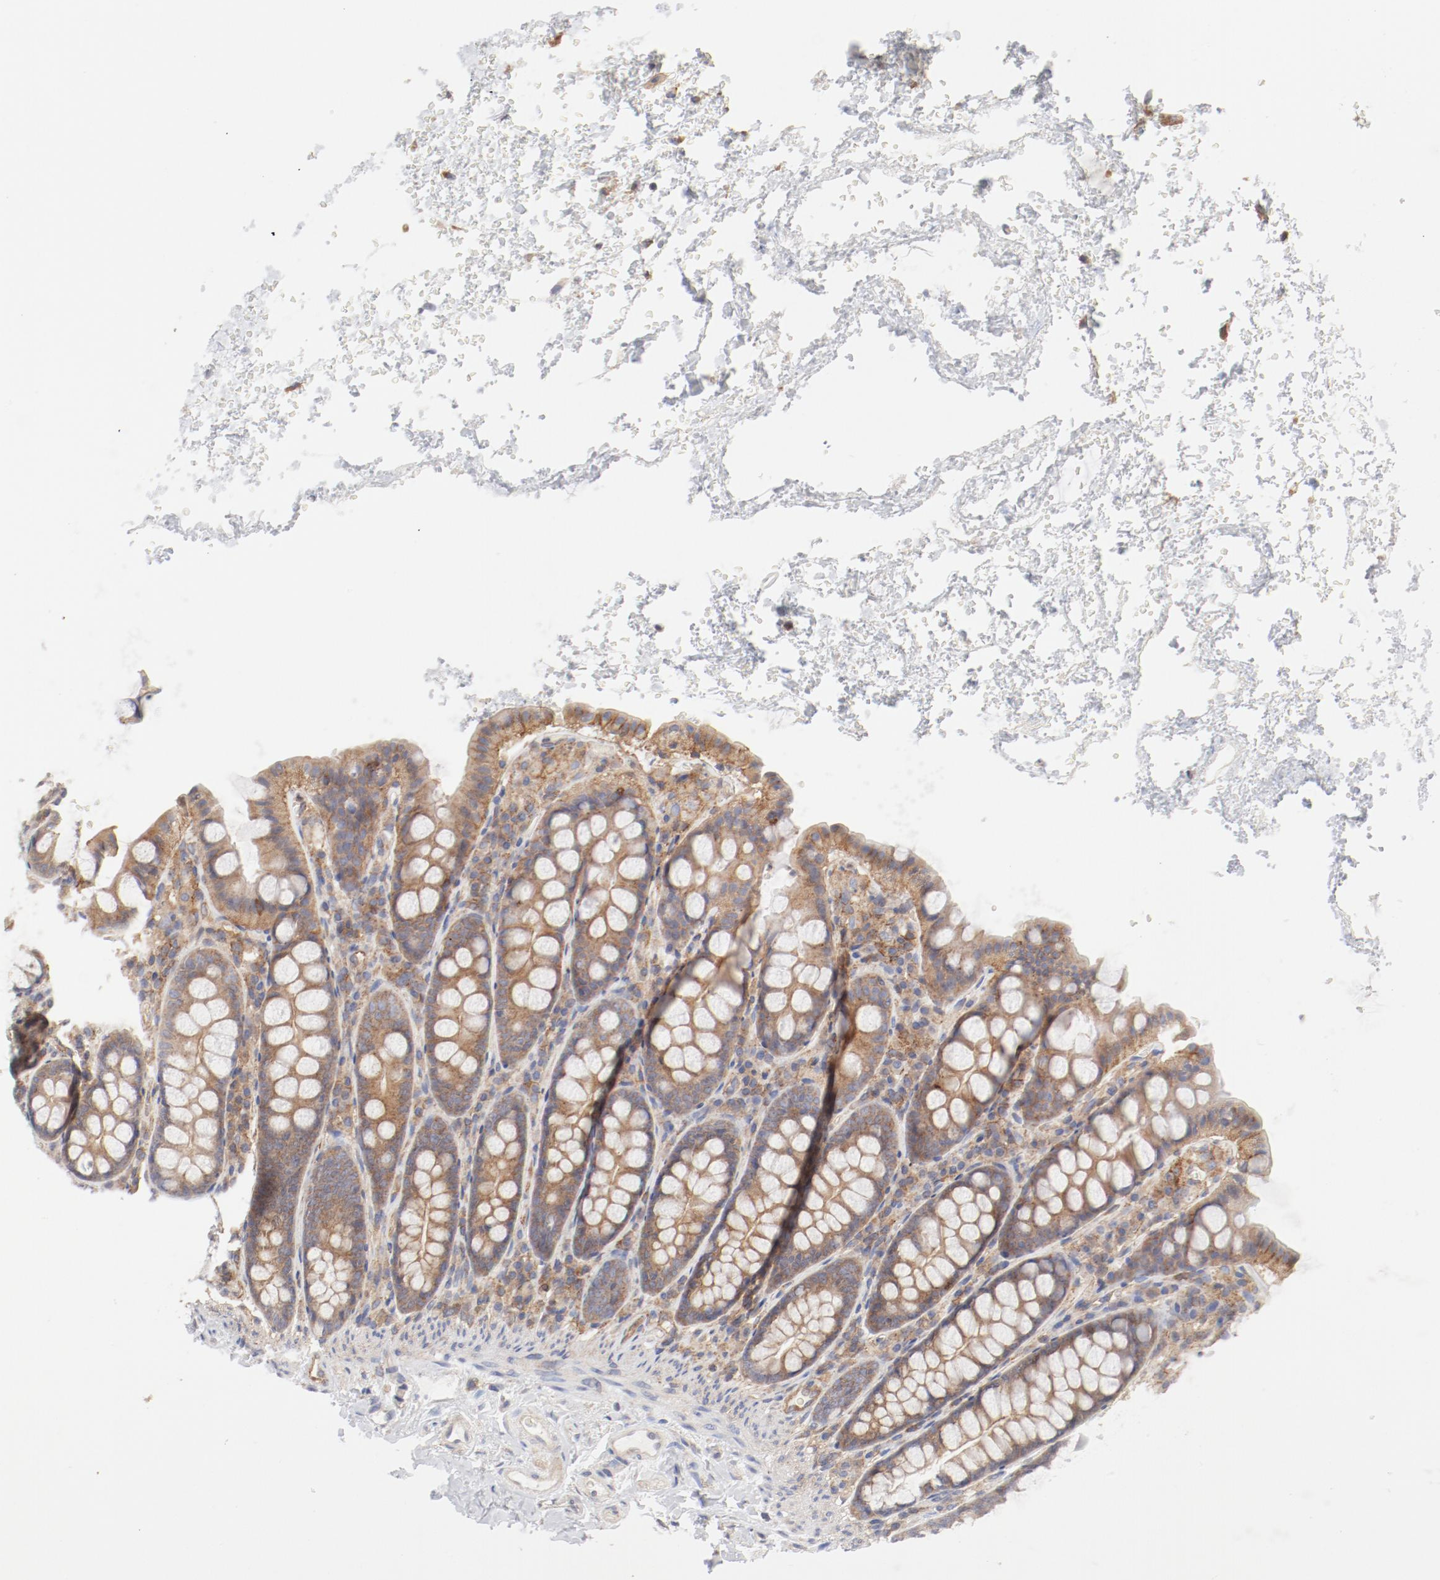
{"staining": {"intensity": "negative", "quantity": "none", "location": "none"}, "tissue": "colon", "cell_type": "Endothelial cells", "image_type": "normal", "snomed": [{"axis": "morphology", "description": "Normal tissue, NOS"}, {"axis": "topography", "description": "Colon"}], "caption": "Colon stained for a protein using immunohistochemistry demonstrates no staining endothelial cells.", "gene": "AP2A1", "patient": {"sex": "female", "age": 61}}